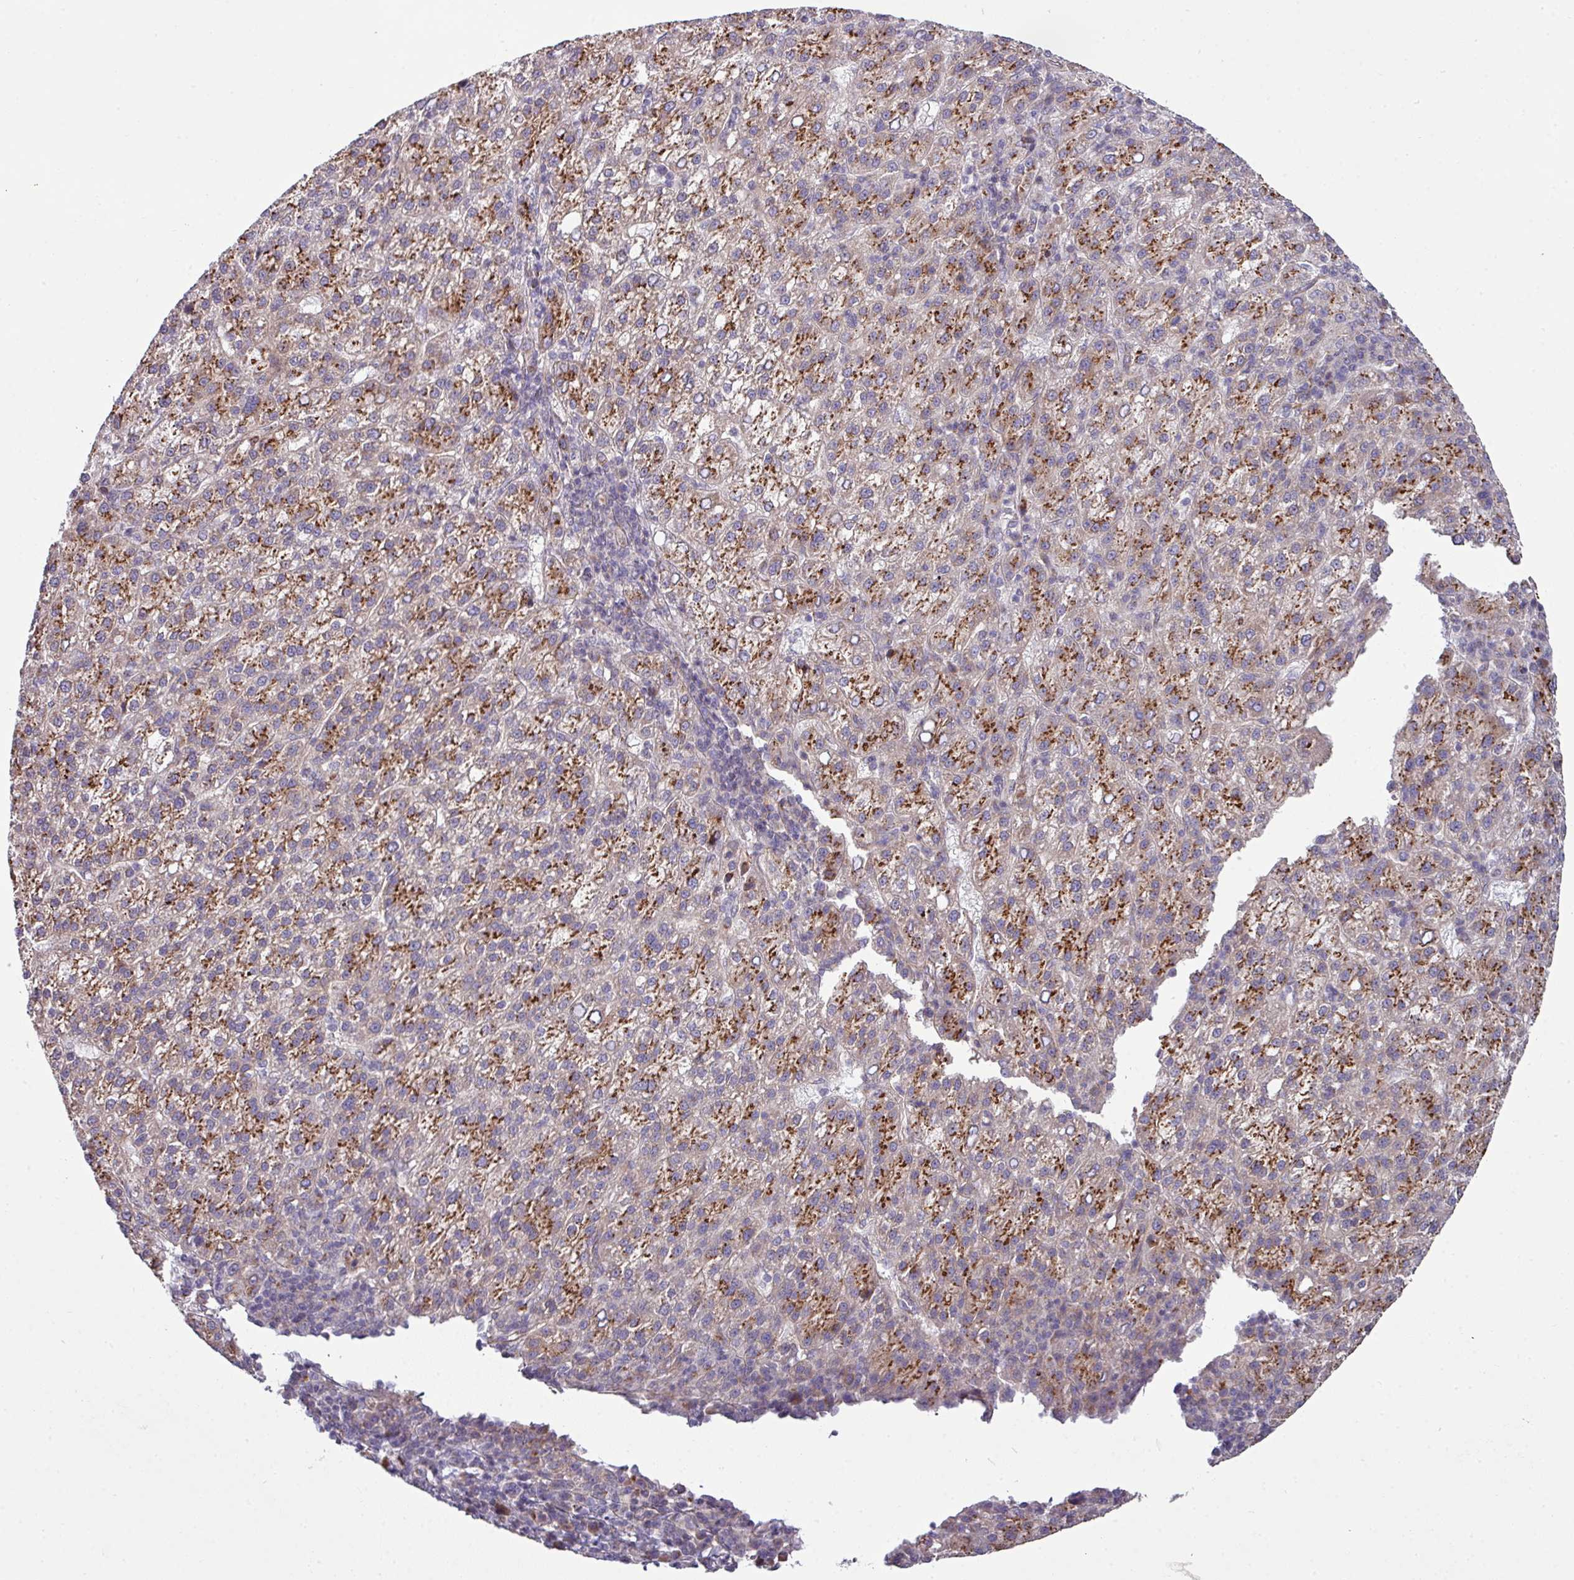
{"staining": {"intensity": "strong", "quantity": ">75%", "location": "cytoplasmic/membranous"}, "tissue": "liver cancer", "cell_type": "Tumor cells", "image_type": "cancer", "snomed": [{"axis": "morphology", "description": "Carcinoma, Hepatocellular, NOS"}, {"axis": "topography", "description": "Liver"}], "caption": "The micrograph shows staining of liver cancer, revealing strong cytoplasmic/membranous protein positivity (brown color) within tumor cells.", "gene": "TIMMDC1", "patient": {"sex": "female", "age": 58}}